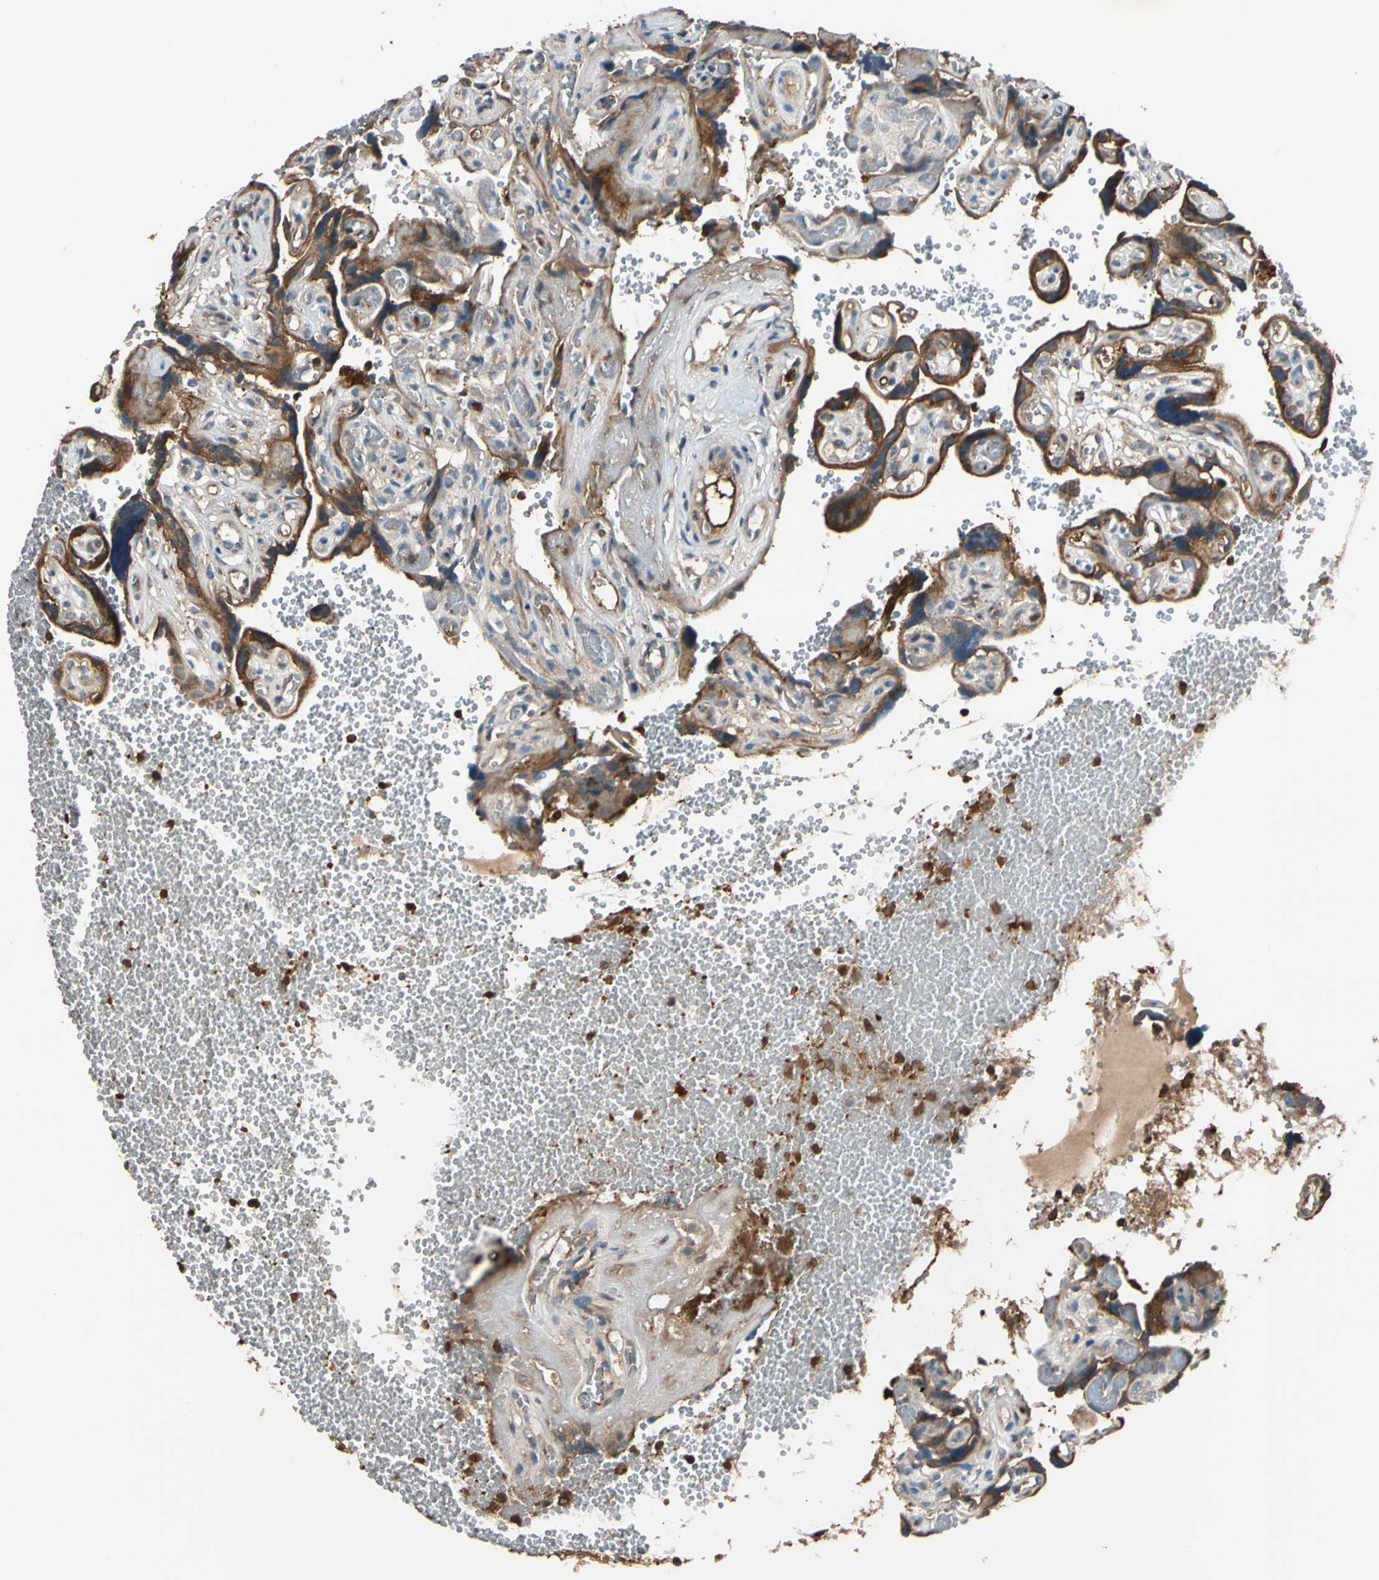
{"staining": {"intensity": "weak", "quantity": ">75%", "location": "cytoplasmic/membranous"}, "tissue": "placenta", "cell_type": "Decidual cells", "image_type": "normal", "snomed": [{"axis": "morphology", "description": "Normal tissue, NOS"}, {"axis": "topography", "description": "Placenta"}], "caption": "Benign placenta shows weak cytoplasmic/membranous positivity in approximately >75% of decidual cells.", "gene": "STX11", "patient": {"sex": "female", "age": 30}}